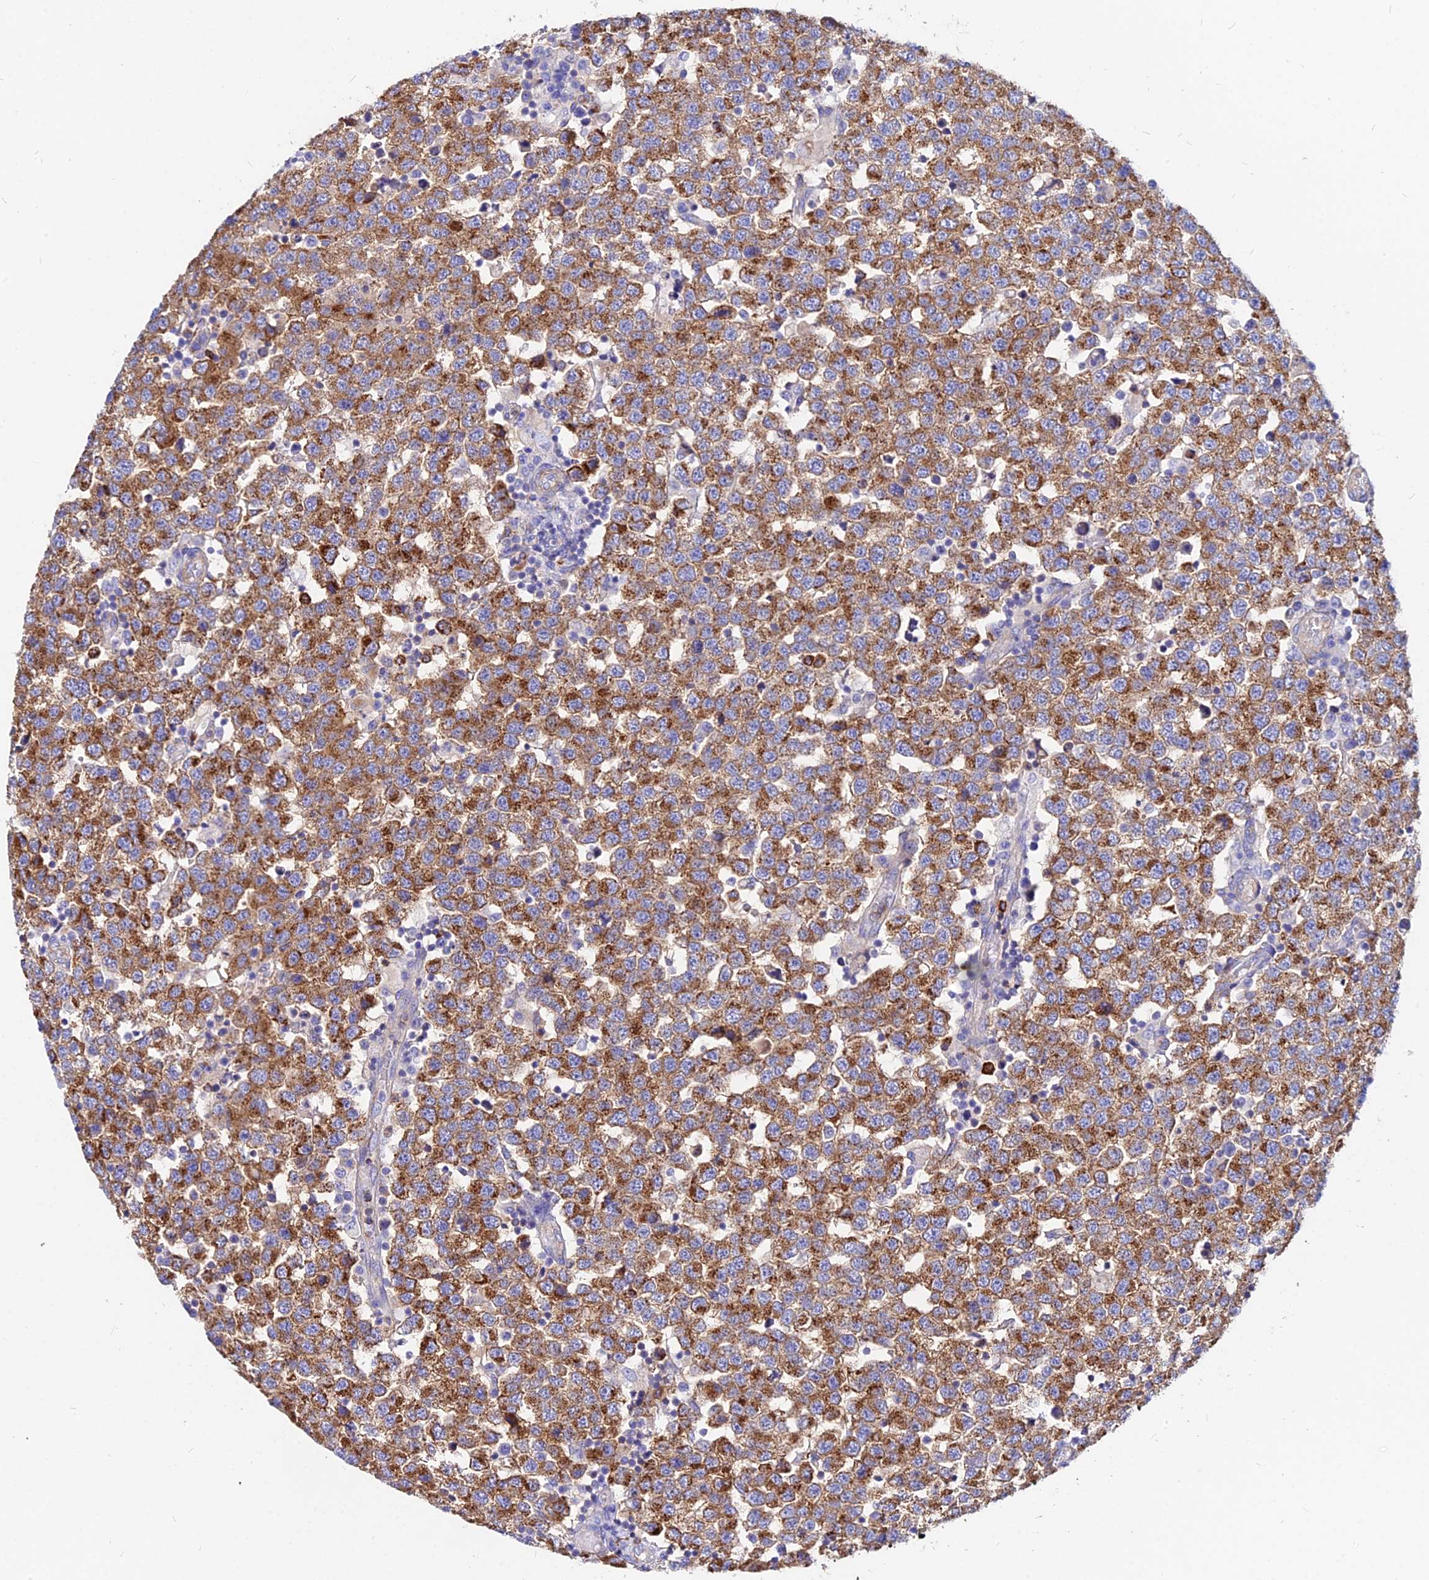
{"staining": {"intensity": "strong", "quantity": ">75%", "location": "cytoplasmic/membranous"}, "tissue": "testis cancer", "cell_type": "Tumor cells", "image_type": "cancer", "snomed": [{"axis": "morphology", "description": "Seminoma, NOS"}, {"axis": "topography", "description": "Testis"}], "caption": "Testis cancer (seminoma) stained with immunohistochemistry reveals strong cytoplasmic/membranous staining in approximately >75% of tumor cells.", "gene": "AGTRAP", "patient": {"sex": "male", "age": 34}}